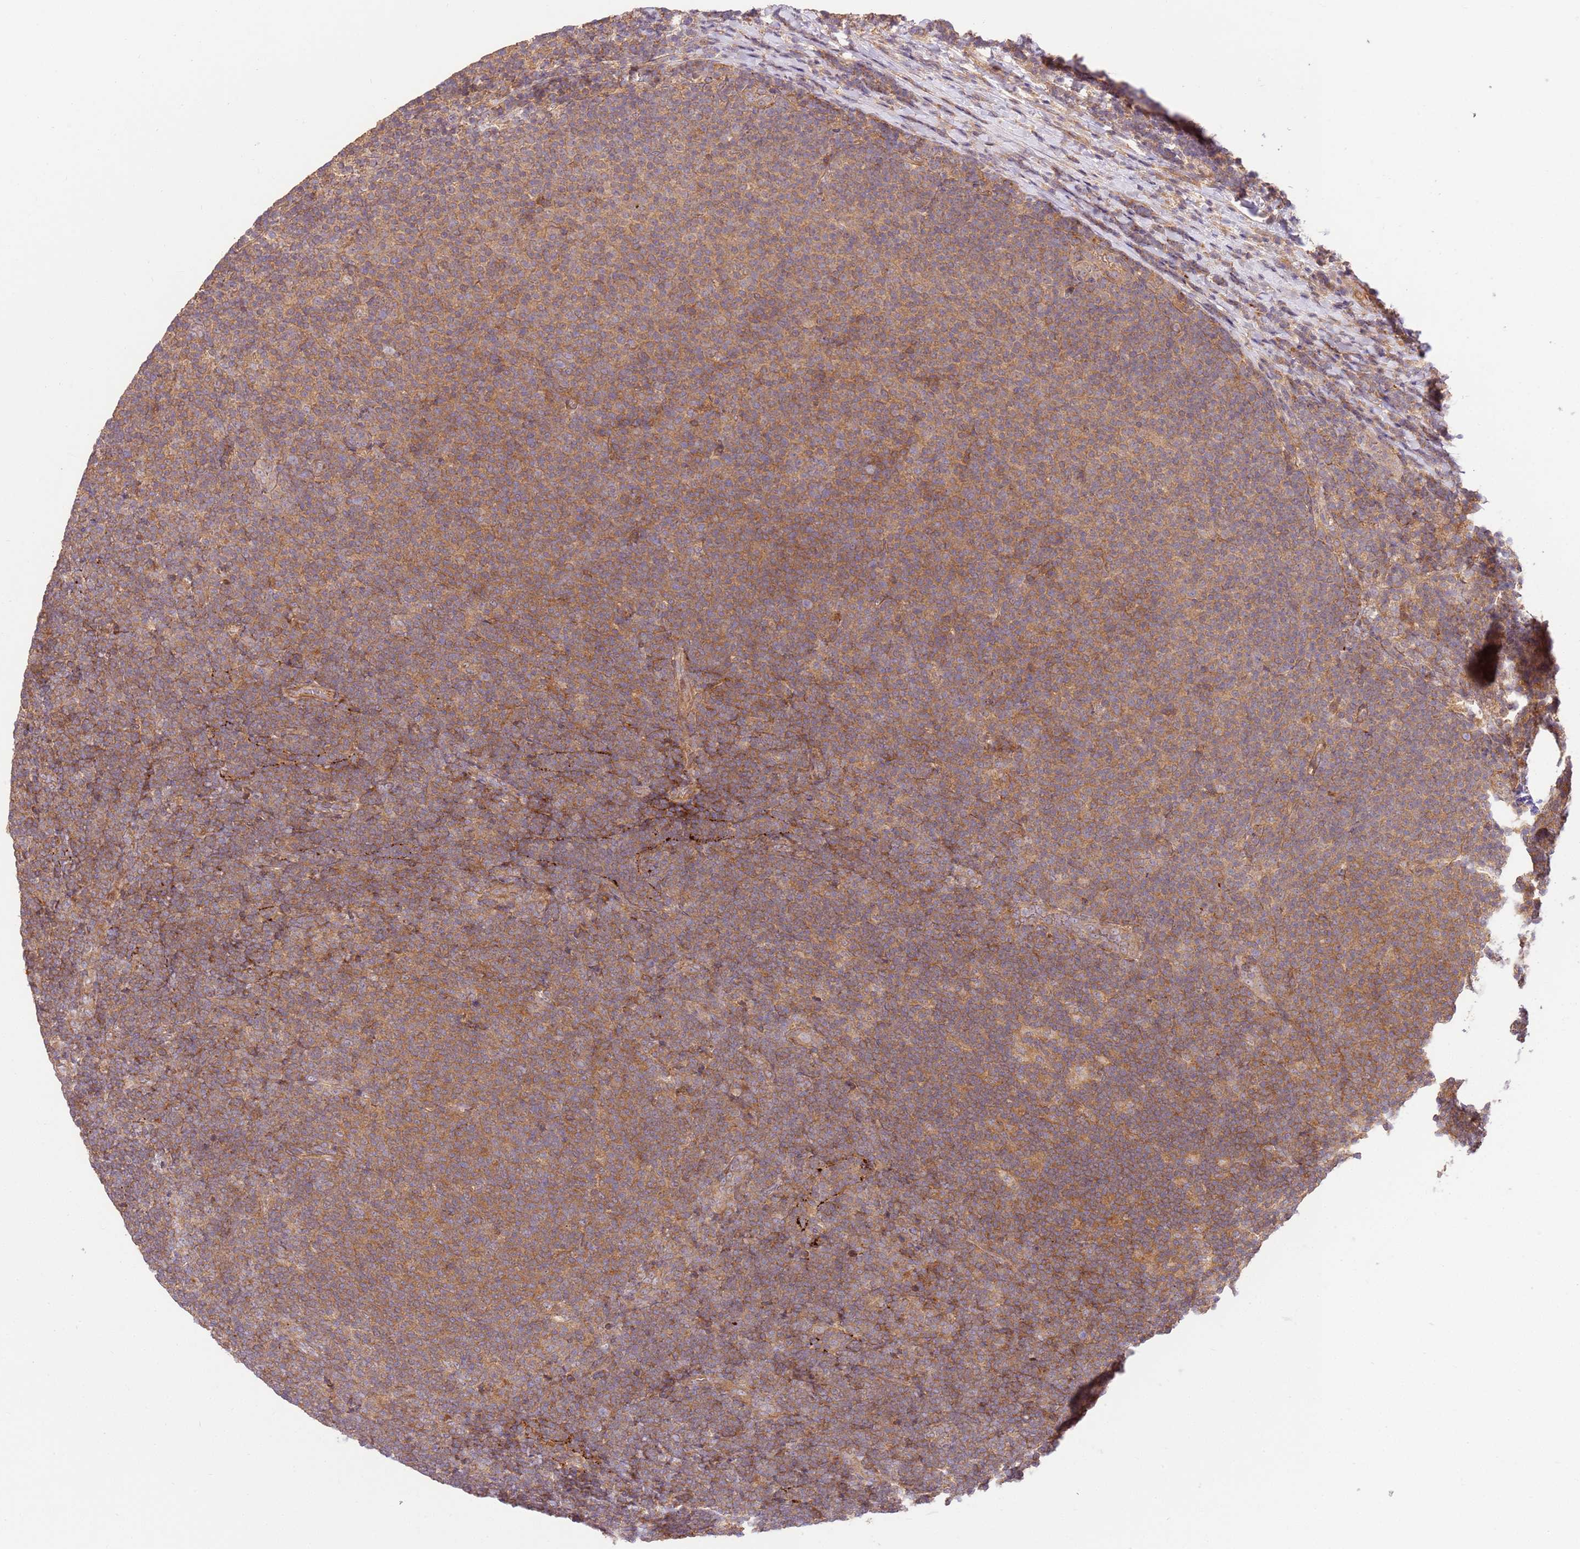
{"staining": {"intensity": "moderate", "quantity": ">75%", "location": "cytoplasmic/membranous"}, "tissue": "lymphoma", "cell_type": "Tumor cells", "image_type": "cancer", "snomed": [{"axis": "morphology", "description": "Malignant lymphoma, non-Hodgkin's type, Low grade"}, {"axis": "topography", "description": "Lymph node"}], "caption": "This photomicrograph demonstrates malignant lymphoma, non-Hodgkin's type (low-grade) stained with IHC to label a protein in brown. The cytoplasmic/membranous of tumor cells show moderate positivity for the protein. Nuclei are counter-stained blue.", "gene": "GAREM1", "patient": {"sex": "male", "age": 66}}